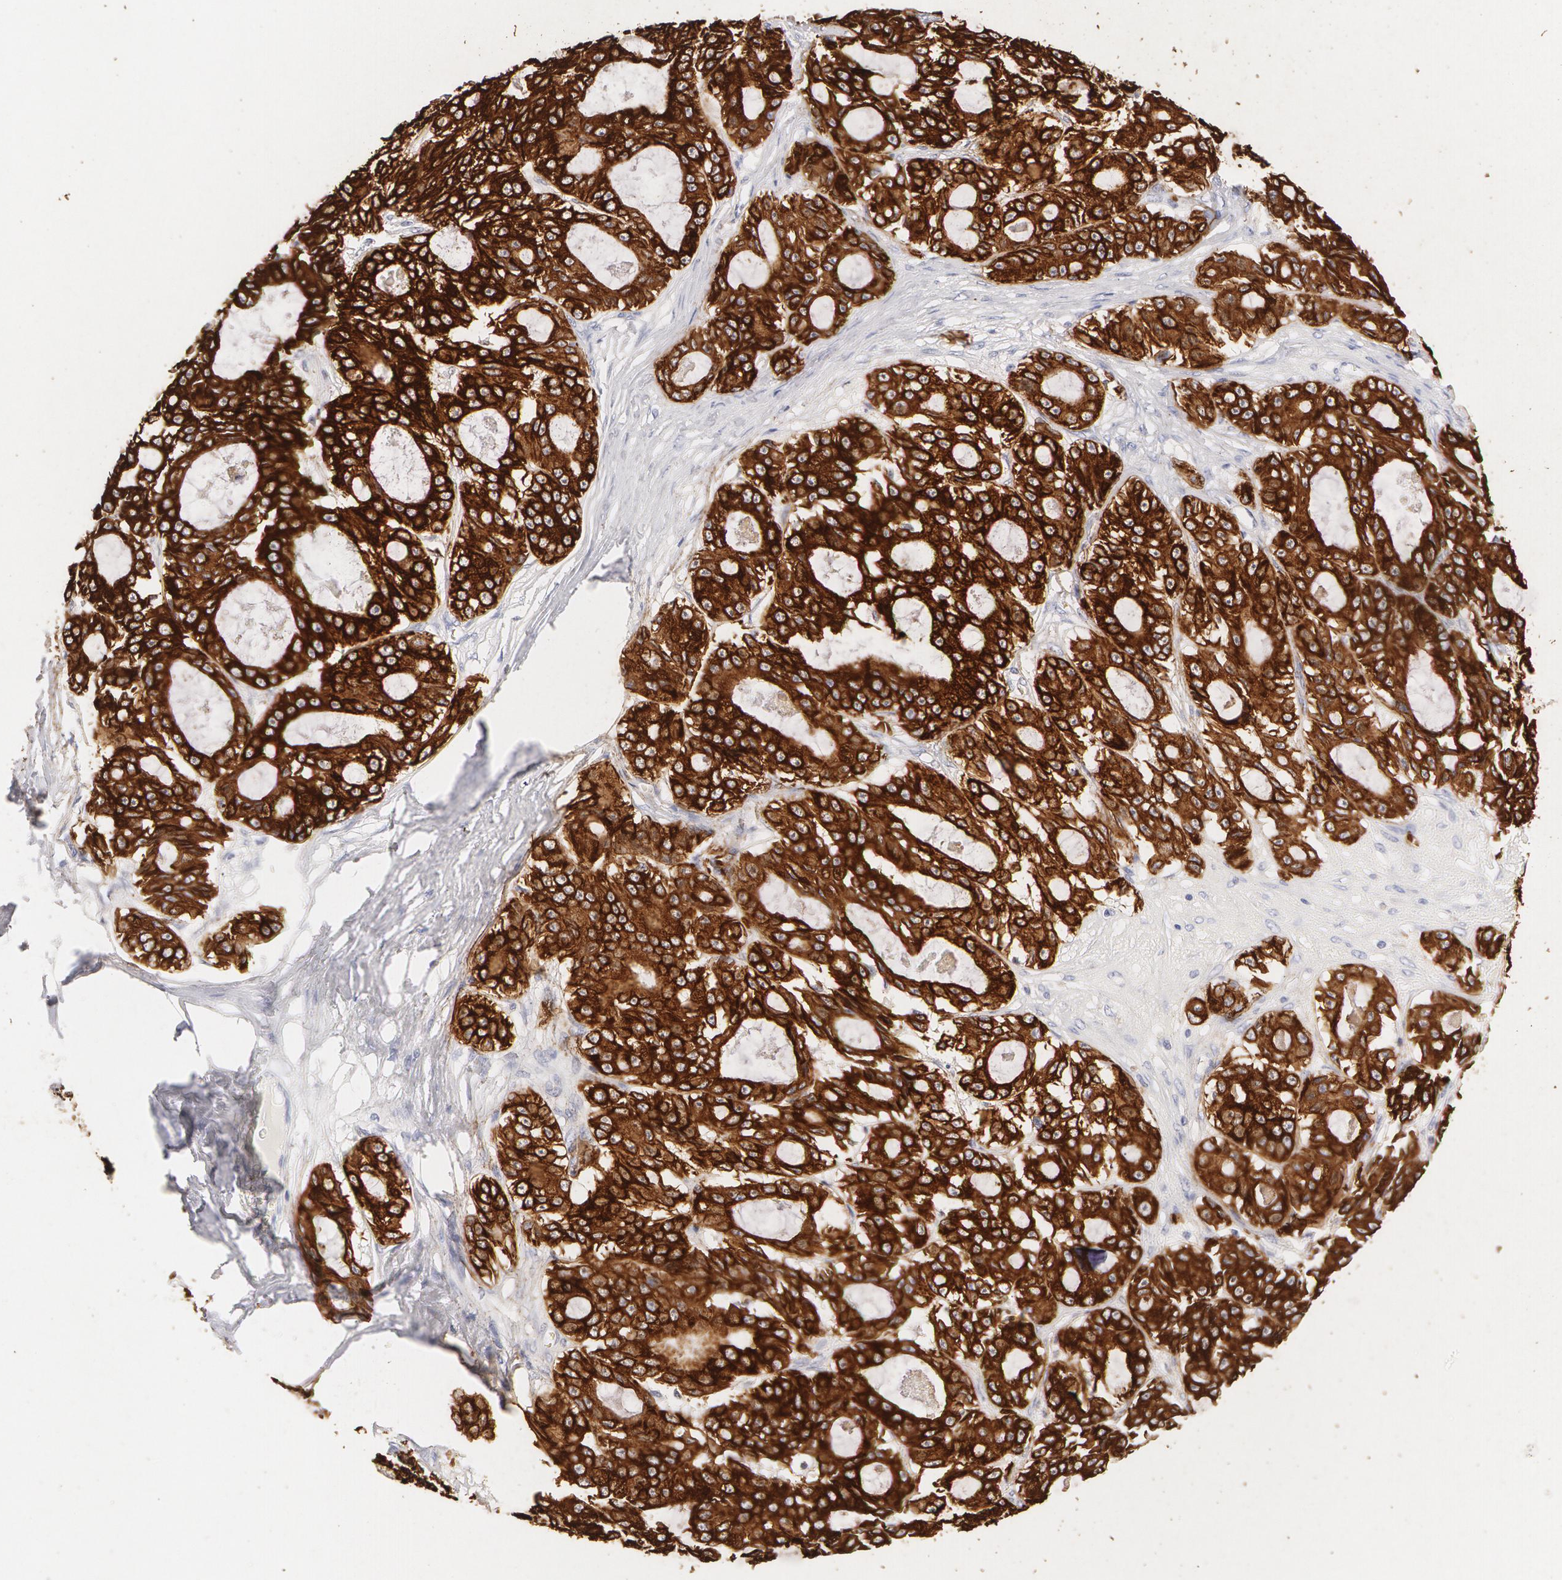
{"staining": {"intensity": "strong", "quantity": ">75%", "location": "cytoplasmic/membranous"}, "tissue": "ovarian cancer", "cell_type": "Tumor cells", "image_type": "cancer", "snomed": [{"axis": "morphology", "description": "Carcinoma, endometroid"}, {"axis": "topography", "description": "Ovary"}], "caption": "Immunohistochemical staining of human ovarian cancer (endometroid carcinoma) reveals high levels of strong cytoplasmic/membranous protein expression in about >75% of tumor cells.", "gene": "KRT8", "patient": {"sex": "female", "age": 61}}